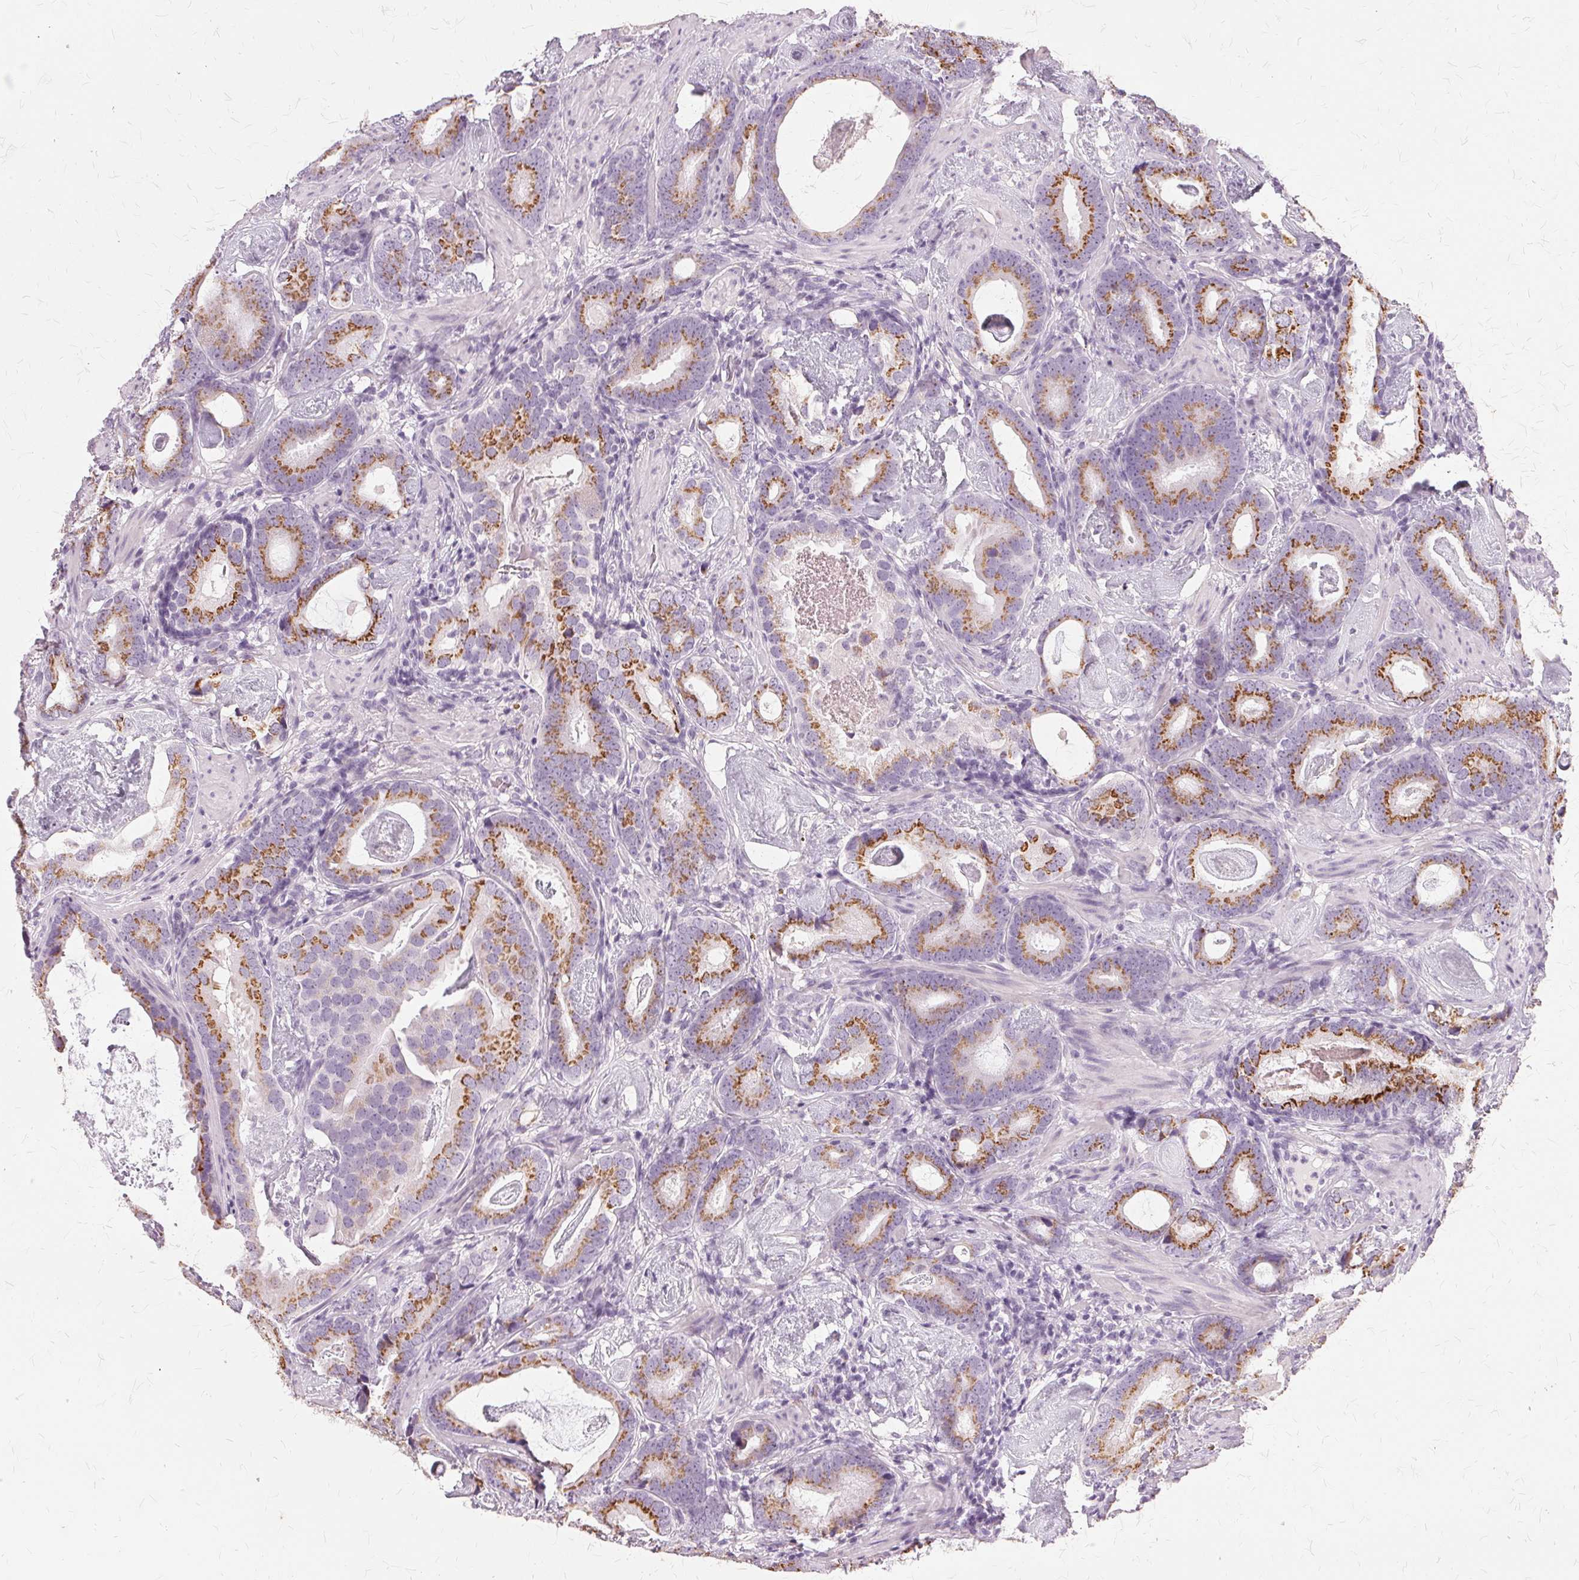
{"staining": {"intensity": "moderate", "quantity": ">75%", "location": "cytoplasmic/membranous"}, "tissue": "prostate cancer", "cell_type": "Tumor cells", "image_type": "cancer", "snomed": [{"axis": "morphology", "description": "Adenocarcinoma, Low grade"}, {"axis": "topography", "description": "Prostate and seminal vesicle, NOS"}], "caption": "This photomicrograph demonstrates IHC staining of human prostate cancer, with medium moderate cytoplasmic/membranous expression in approximately >75% of tumor cells.", "gene": "SLC45A3", "patient": {"sex": "male", "age": 71}}